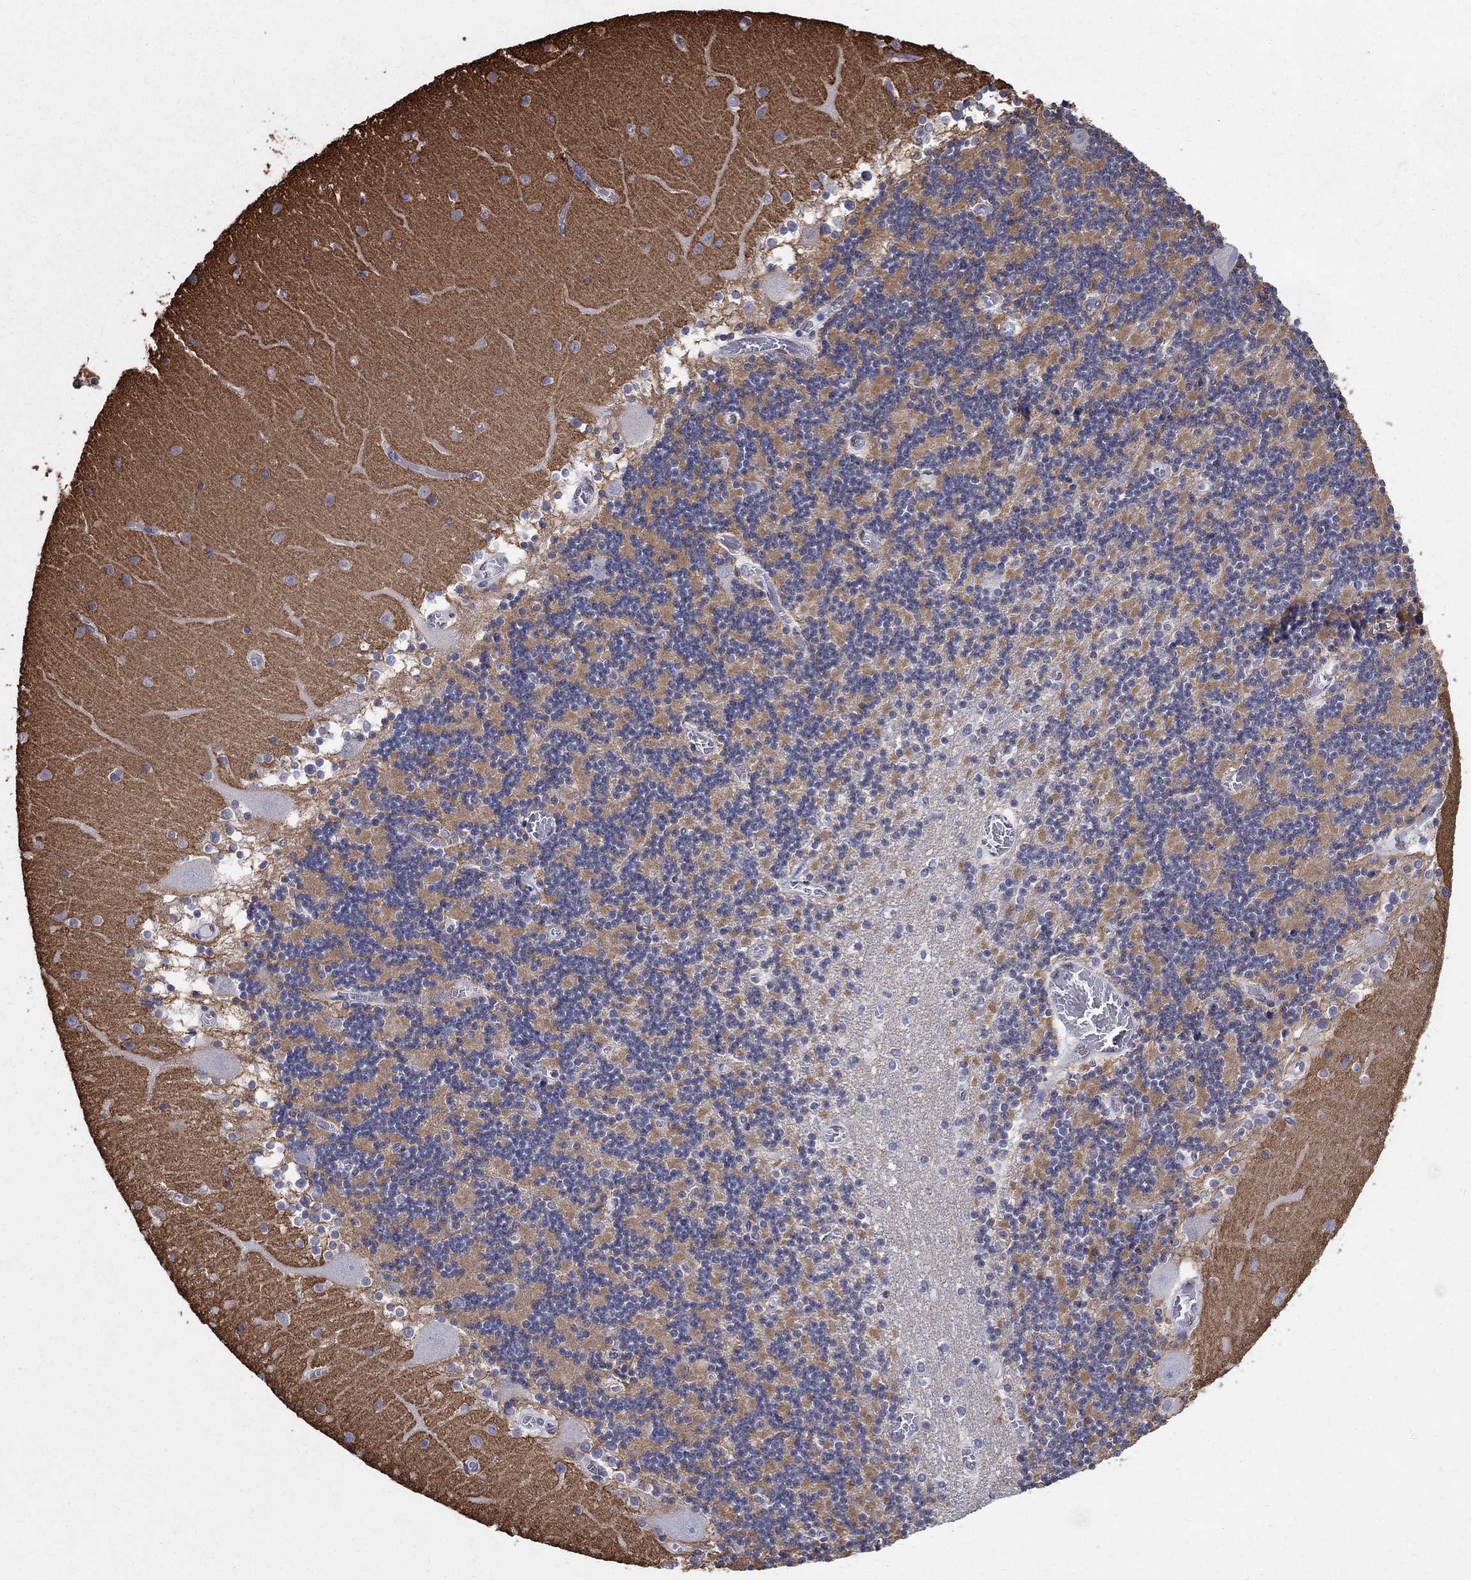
{"staining": {"intensity": "negative", "quantity": "none", "location": "none"}, "tissue": "cerebellum", "cell_type": "Cells in granular layer", "image_type": "normal", "snomed": [{"axis": "morphology", "description": "Normal tissue, NOS"}, {"axis": "topography", "description": "Cerebellum"}], "caption": "Human cerebellum stained for a protein using immunohistochemistry (IHC) shows no staining in cells in granular layer.", "gene": "FBXO16", "patient": {"sex": "female", "age": 28}}